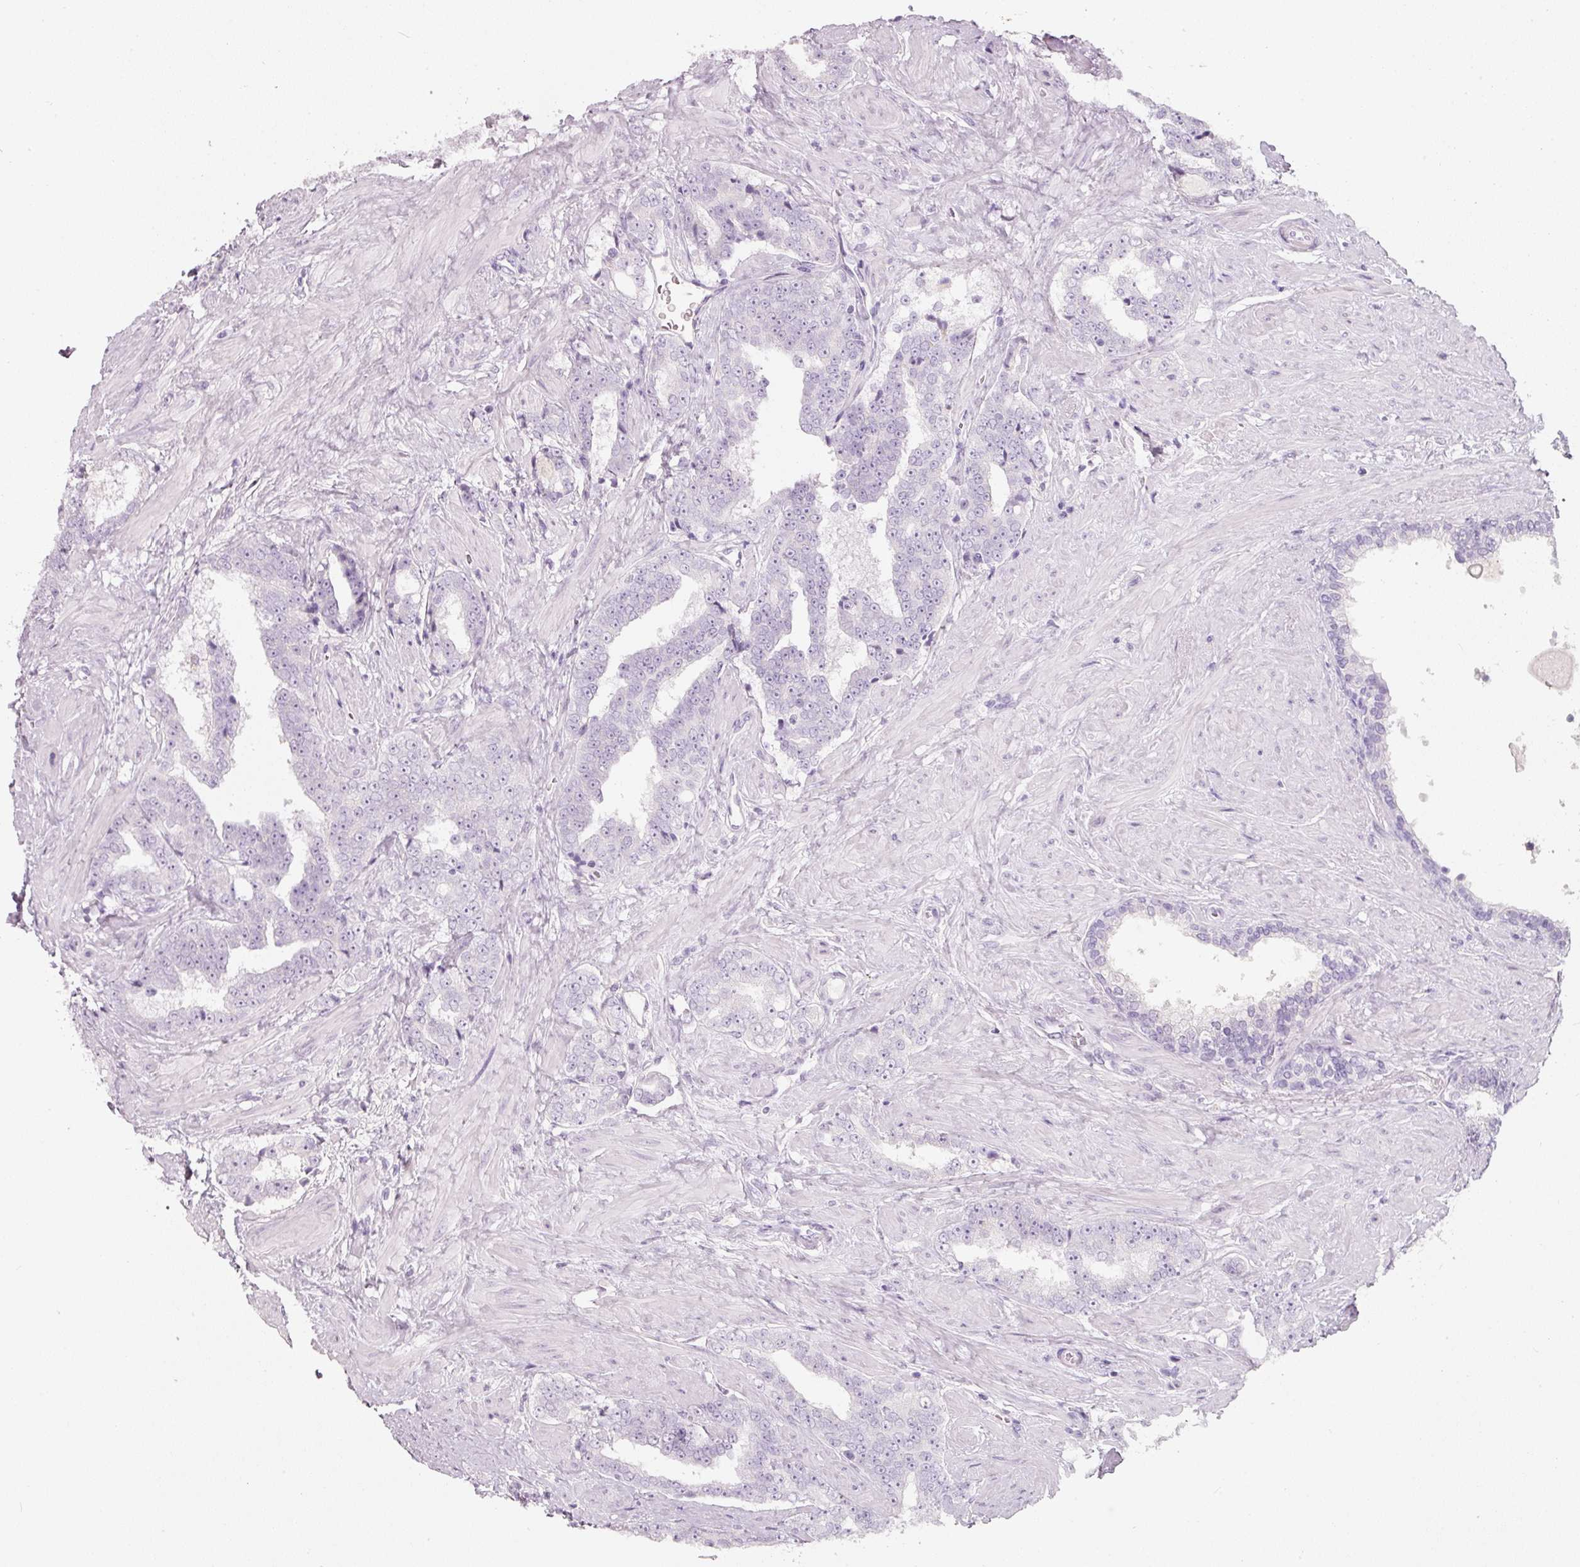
{"staining": {"intensity": "negative", "quantity": "none", "location": "none"}, "tissue": "prostate cancer", "cell_type": "Tumor cells", "image_type": "cancer", "snomed": [{"axis": "morphology", "description": "Adenocarcinoma, High grade"}, {"axis": "topography", "description": "Prostate"}], "caption": "High-grade adenocarcinoma (prostate) was stained to show a protein in brown. There is no significant expression in tumor cells.", "gene": "ENSG00000206549", "patient": {"sex": "male", "age": 67}}